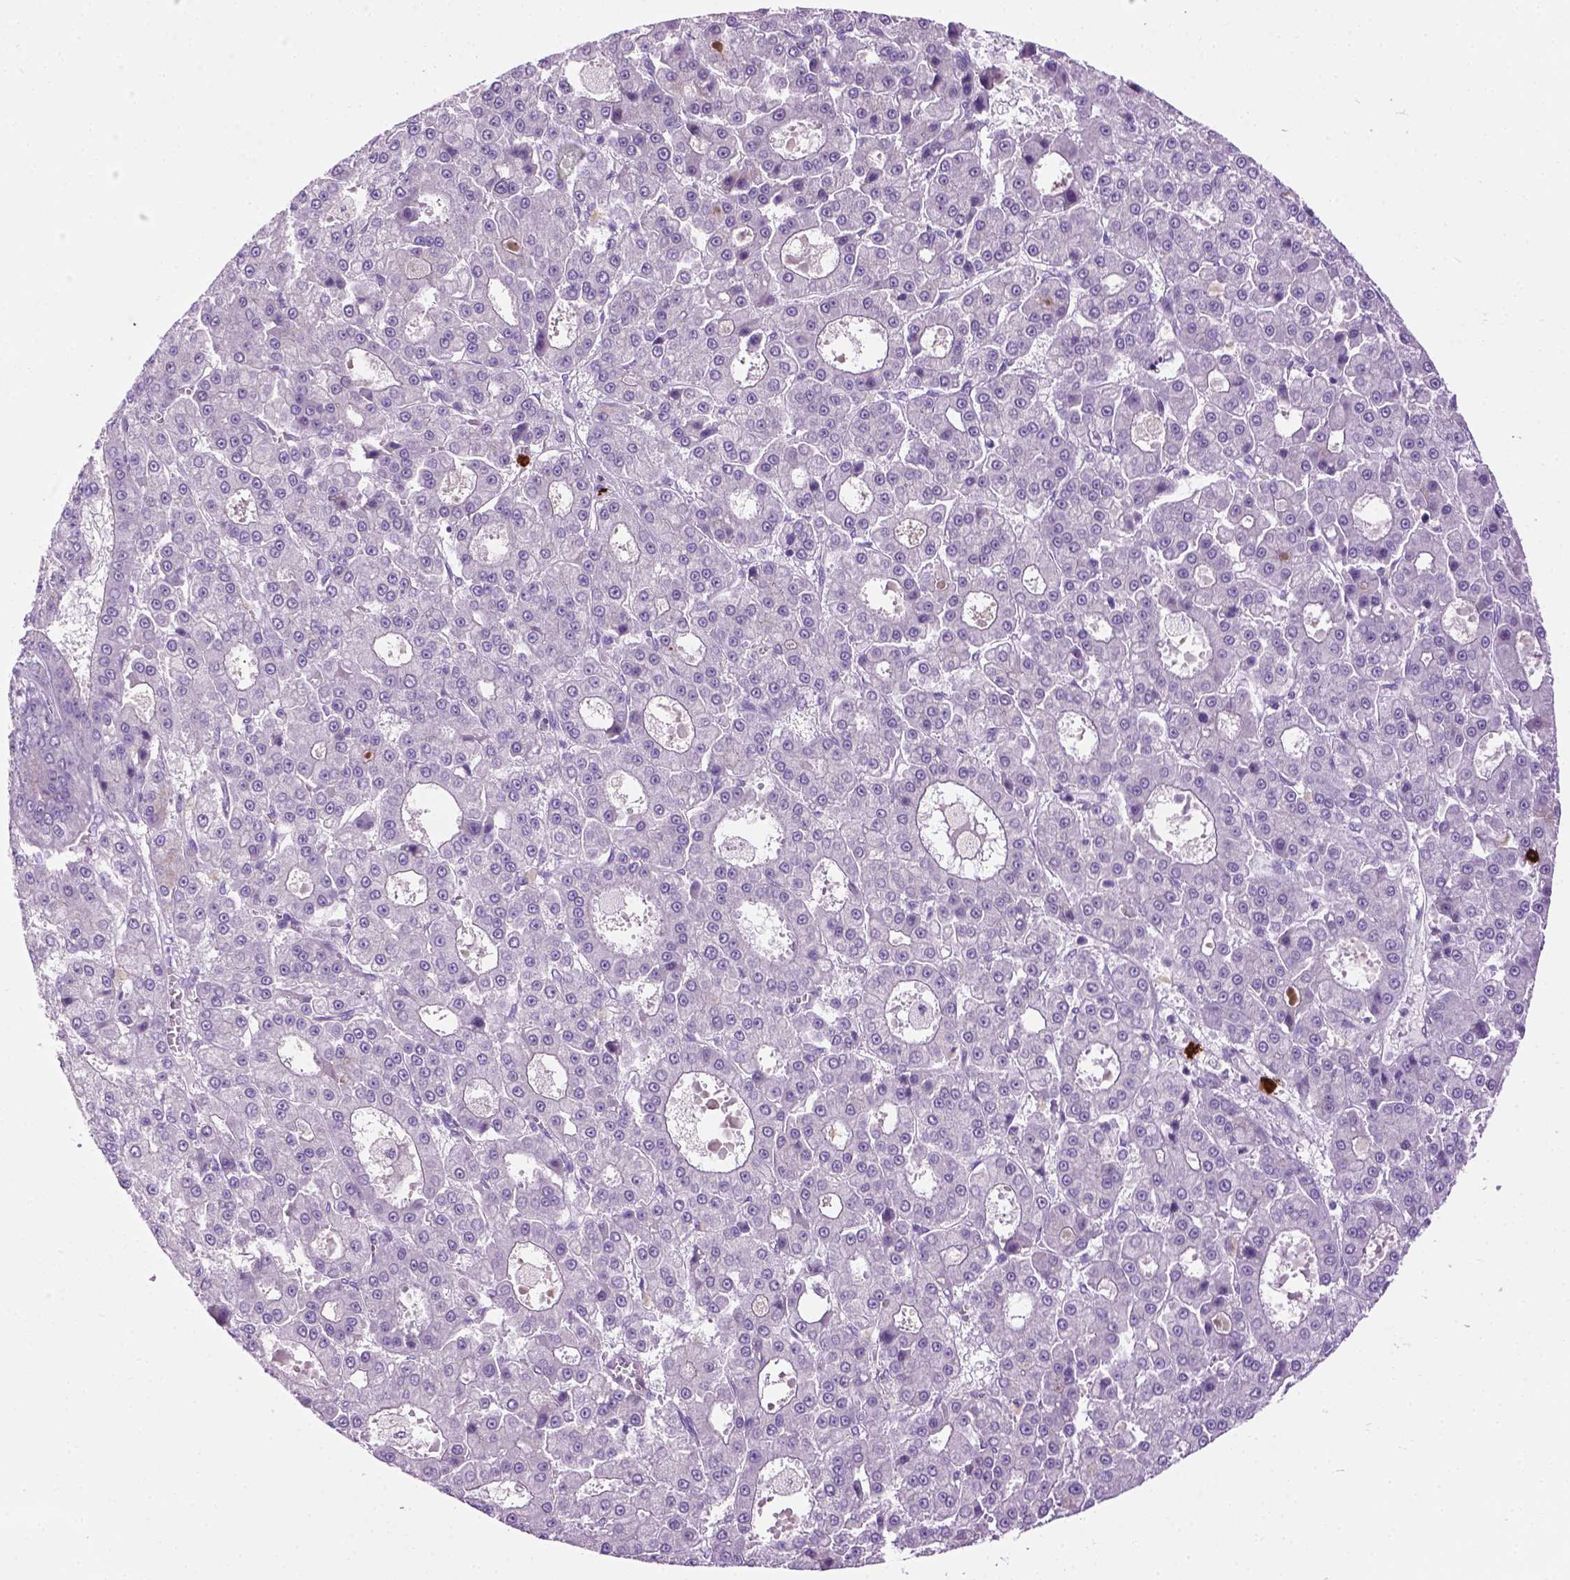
{"staining": {"intensity": "negative", "quantity": "none", "location": "none"}, "tissue": "liver cancer", "cell_type": "Tumor cells", "image_type": "cancer", "snomed": [{"axis": "morphology", "description": "Carcinoma, Hepatocellular, NOS"}, {"axis": "topography", "description": "Liver"}], "caption": "Liver cancer was stained to show a protein in brown. There is no significant staining in tumor cells. Brightfield microscopy of immunohistochemistry (IHC) stained with DAB (3,3'-diaminobenzidine) (brown) and hematoxylin (blue), captured at high magnification.", "gene": "SPECC1L", "patient": {"sex": "male", "age": 70}}